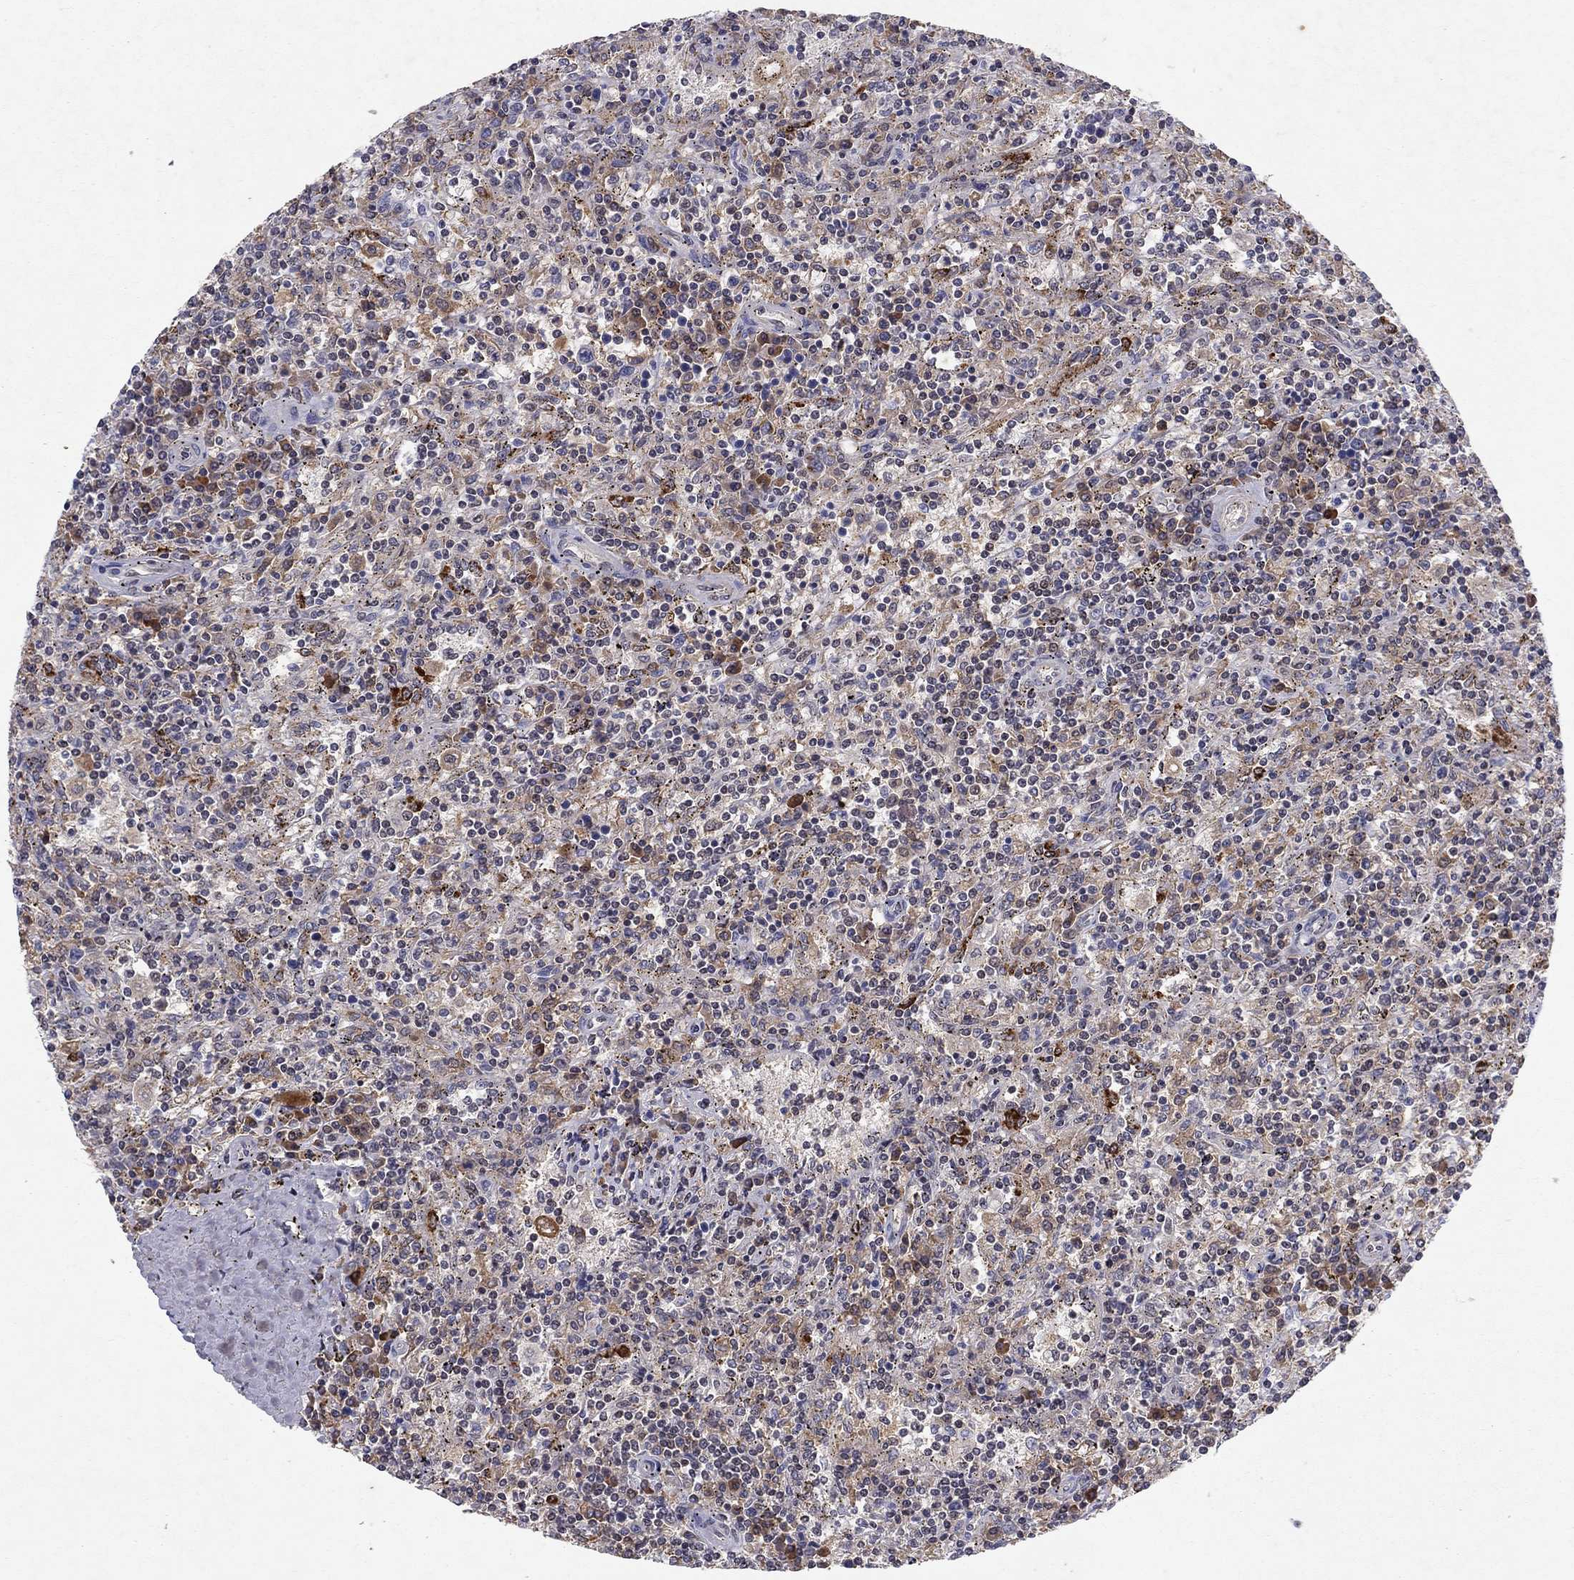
{"staining": {"intensity": "negative", "quantity": "none", "location": "none"}, "tissue": "lymphoma", "cell_type": "Tumor cells", "image_type": "cancer", "snomed": [{"axis": "morphology", "description": "Malignant lymphoma, non-Hodgkin's type, Low grade"}, {"axis": "topography", "description": "Spleen"}], "caption": "Tumor cells show no significant protein staining in lymphoma.", "gene": "CRTC1", "patient": {"sex": "male", "age": 62}}